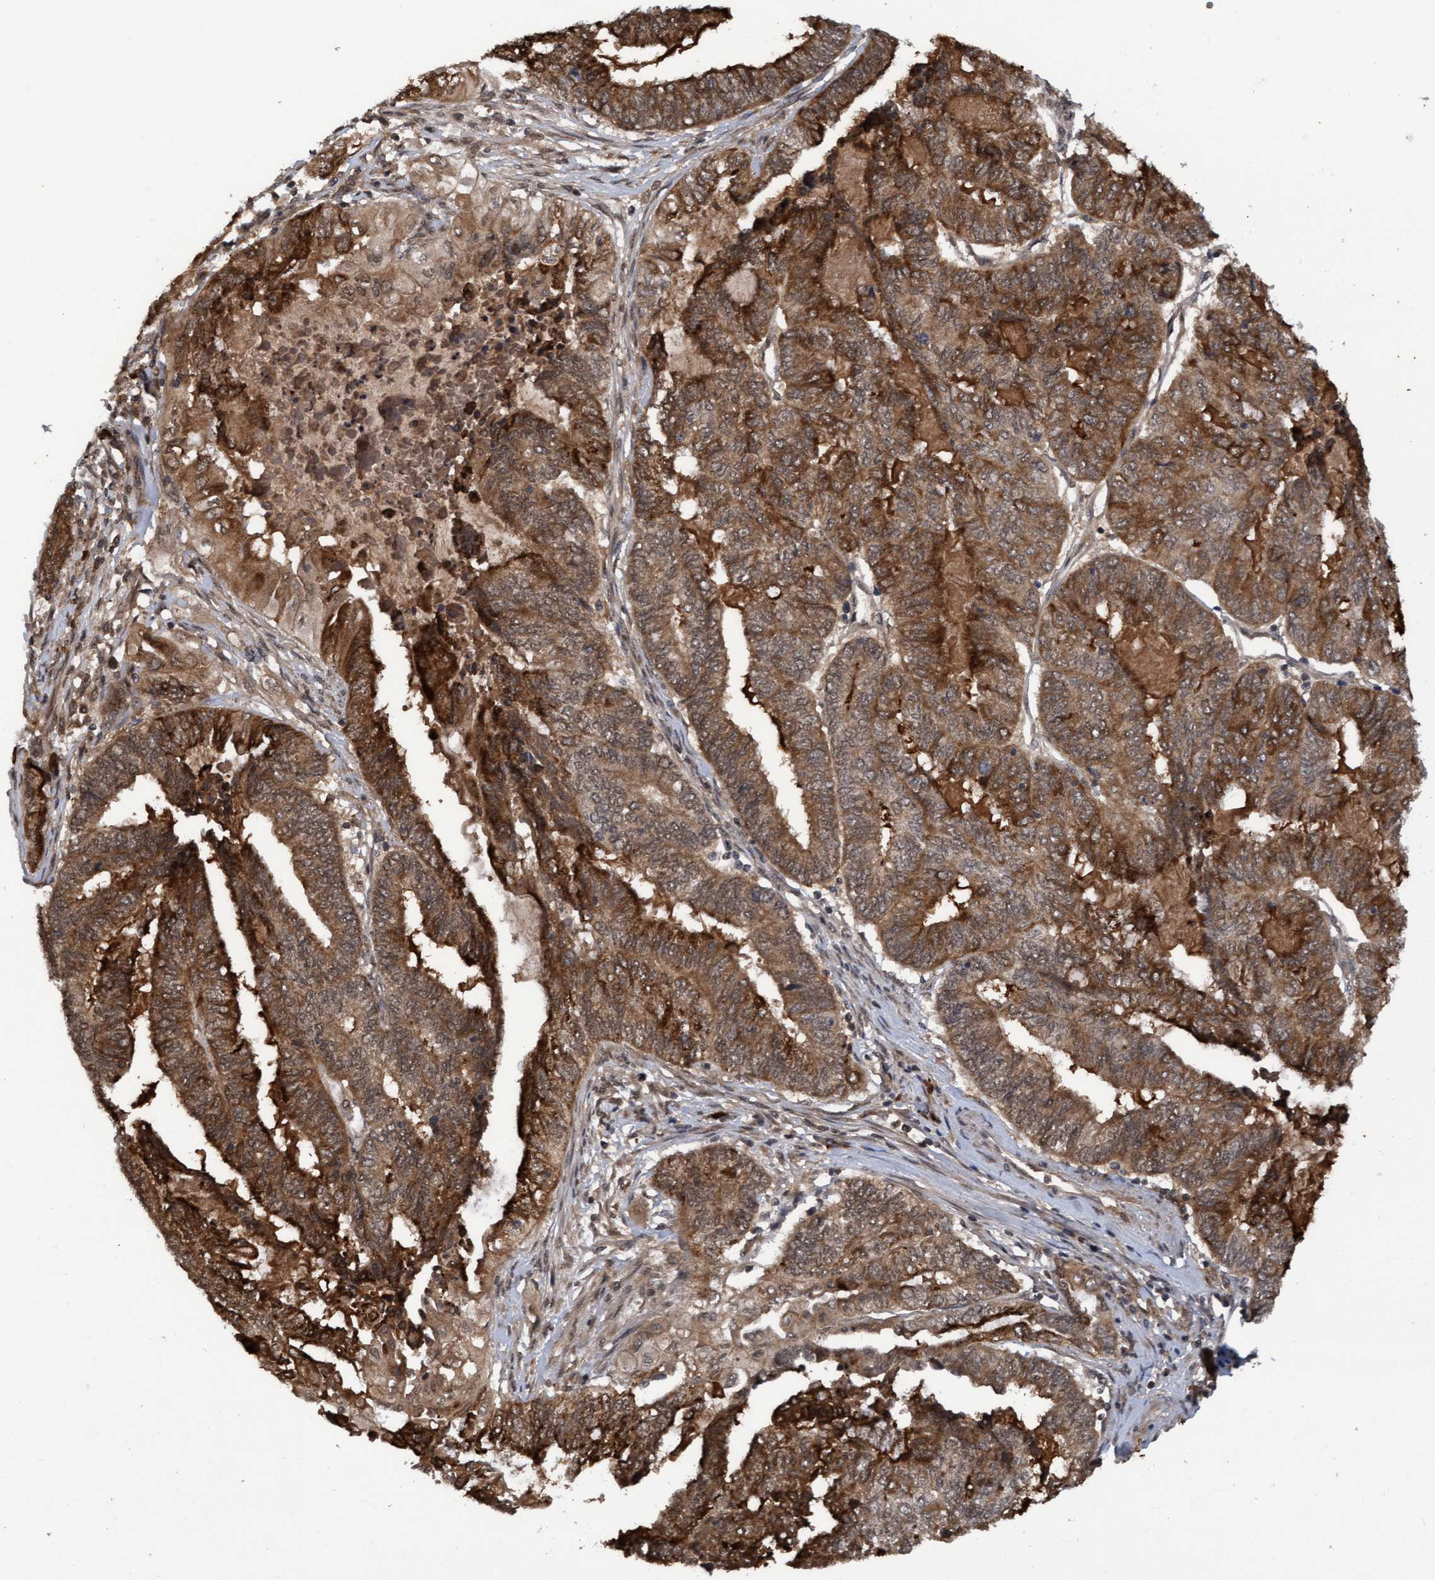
{"staining": {"intensity": "moderate", "quantity": ">75%", "location": "cytoplasmic/membranous,nuclear"}, "tissue": "endometrial cancer", "cell_type": "Tumor cells", "image_type": "cancer", "snomed": [{"axis": "morphology", "description": "Adenocarcinoma, NOS"}, {"axis": "topography", "description": "Uterus"}, {"axis": "topography", "description": "Endometrium"}], "caption": "Tumor cells demonstrate medium levels of moderate cytoplasmic/membranous and nuclear staining in approximately >75% of cells in endometrial adenocarcinoma. Using DAB (3,3'-diaminobenzidine) (brown) and hematoxylin (blue) stains, captured at high magnification using brightfield microscopy.", "gene": "WASF1", "patient": {"sex": "female", "age": 70}}